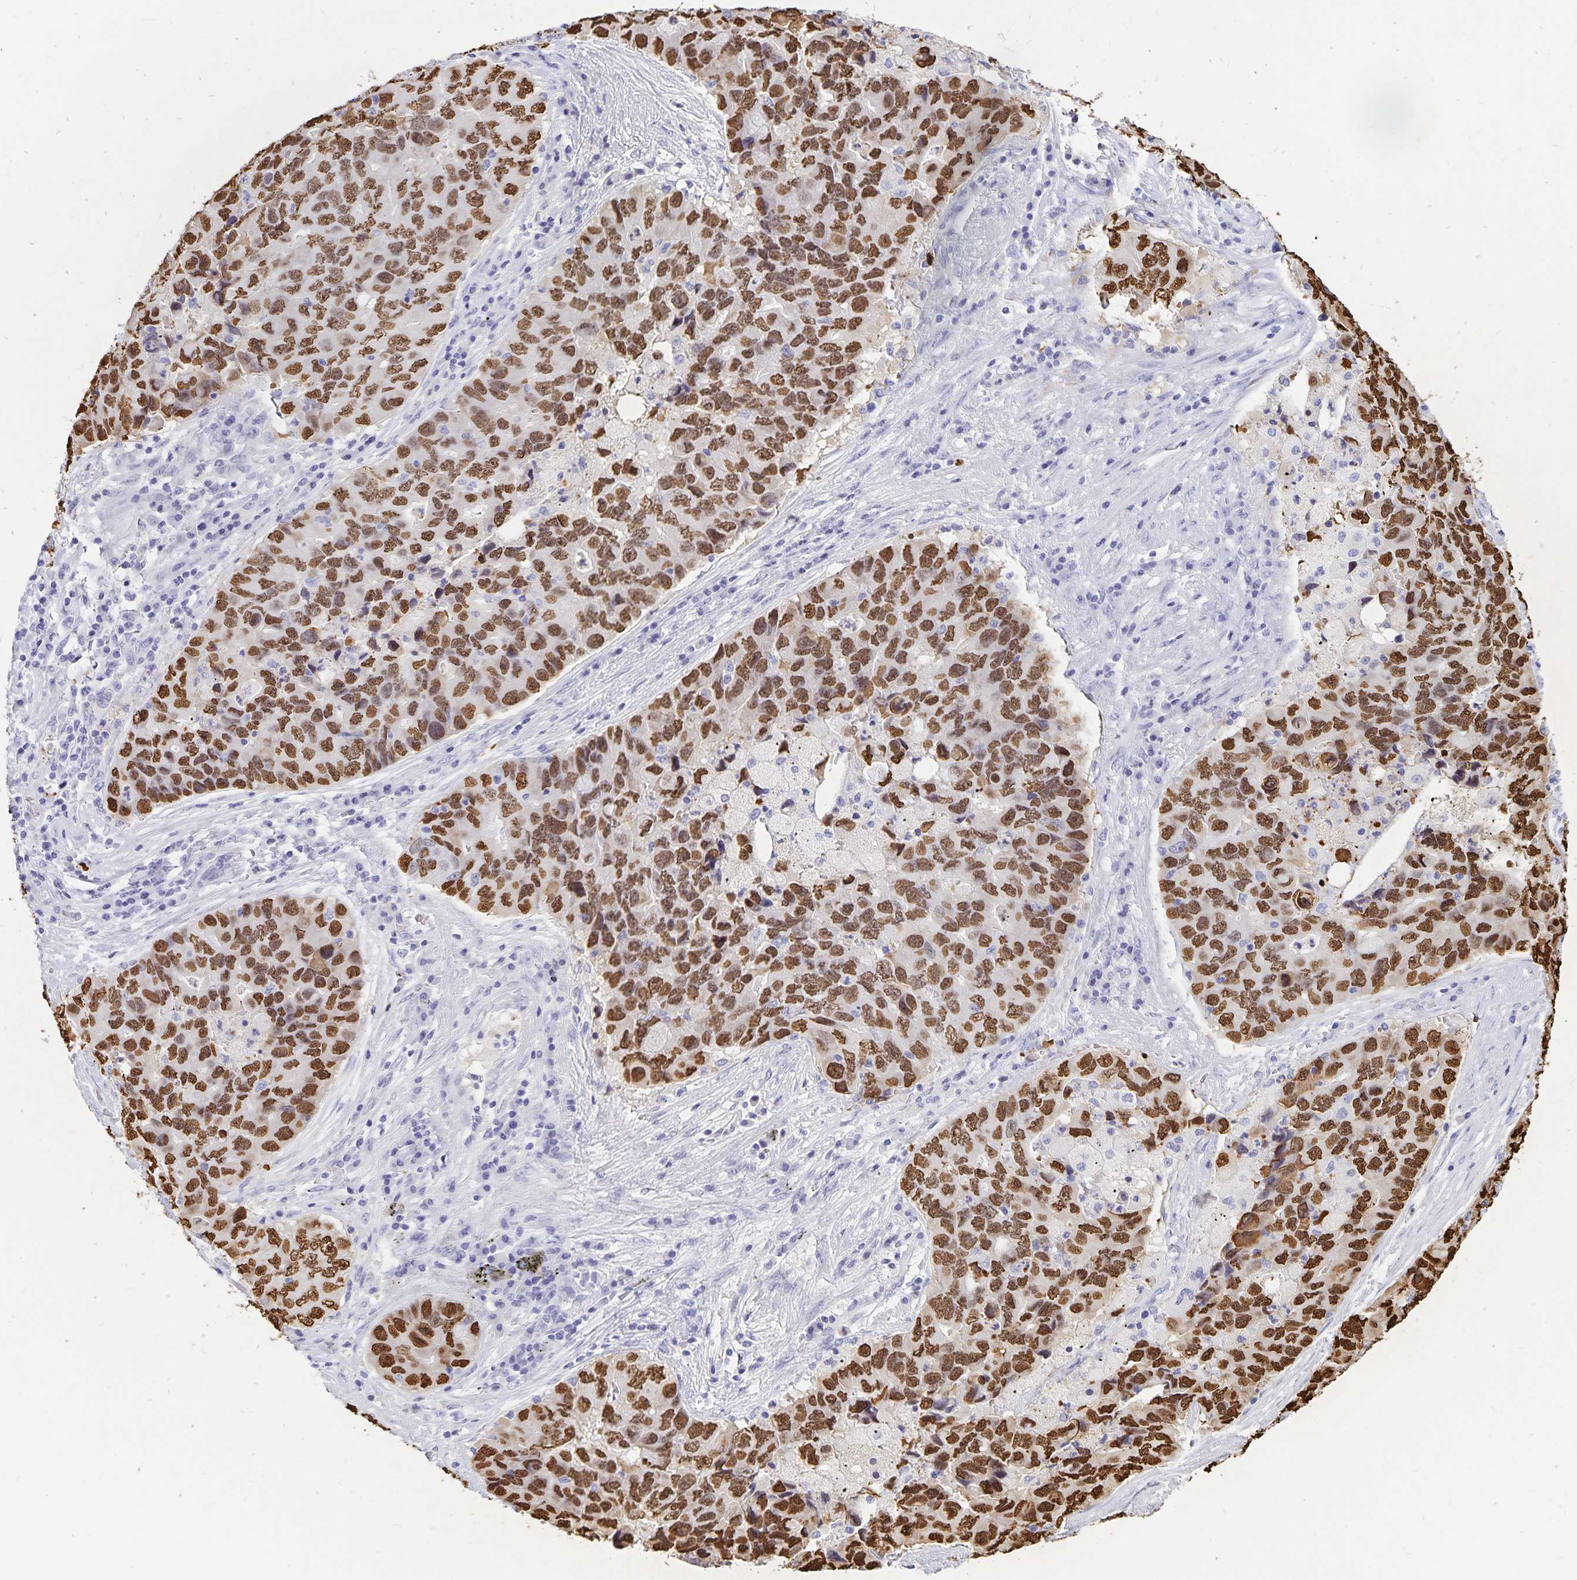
{"staining": {"intensity": "strong", "quantity": ">75%", "location": "nuclear"}, "tissue": "lung cancer", "cell_type": "Tumor cells", "image_type": "cancer", "snomed": [{"axis": "morphology", "description": "Adenocarcinoma, NOS"}, {"axis": "morphology", "description": "Adenocarcinoma, metastatic, NOS"}, {"axis": "topography", "description": "Lymph node"}, {"axis": "topography", "description": "Lung"}], "caption": "Immunohistochemistry of lung cancer displays high levels of strong nuclear expression in about >75% of tumor cells. Nuclei are stained in blue.", "gene": "HMGB3", "patient": {"sex": "female", "age": 54}}